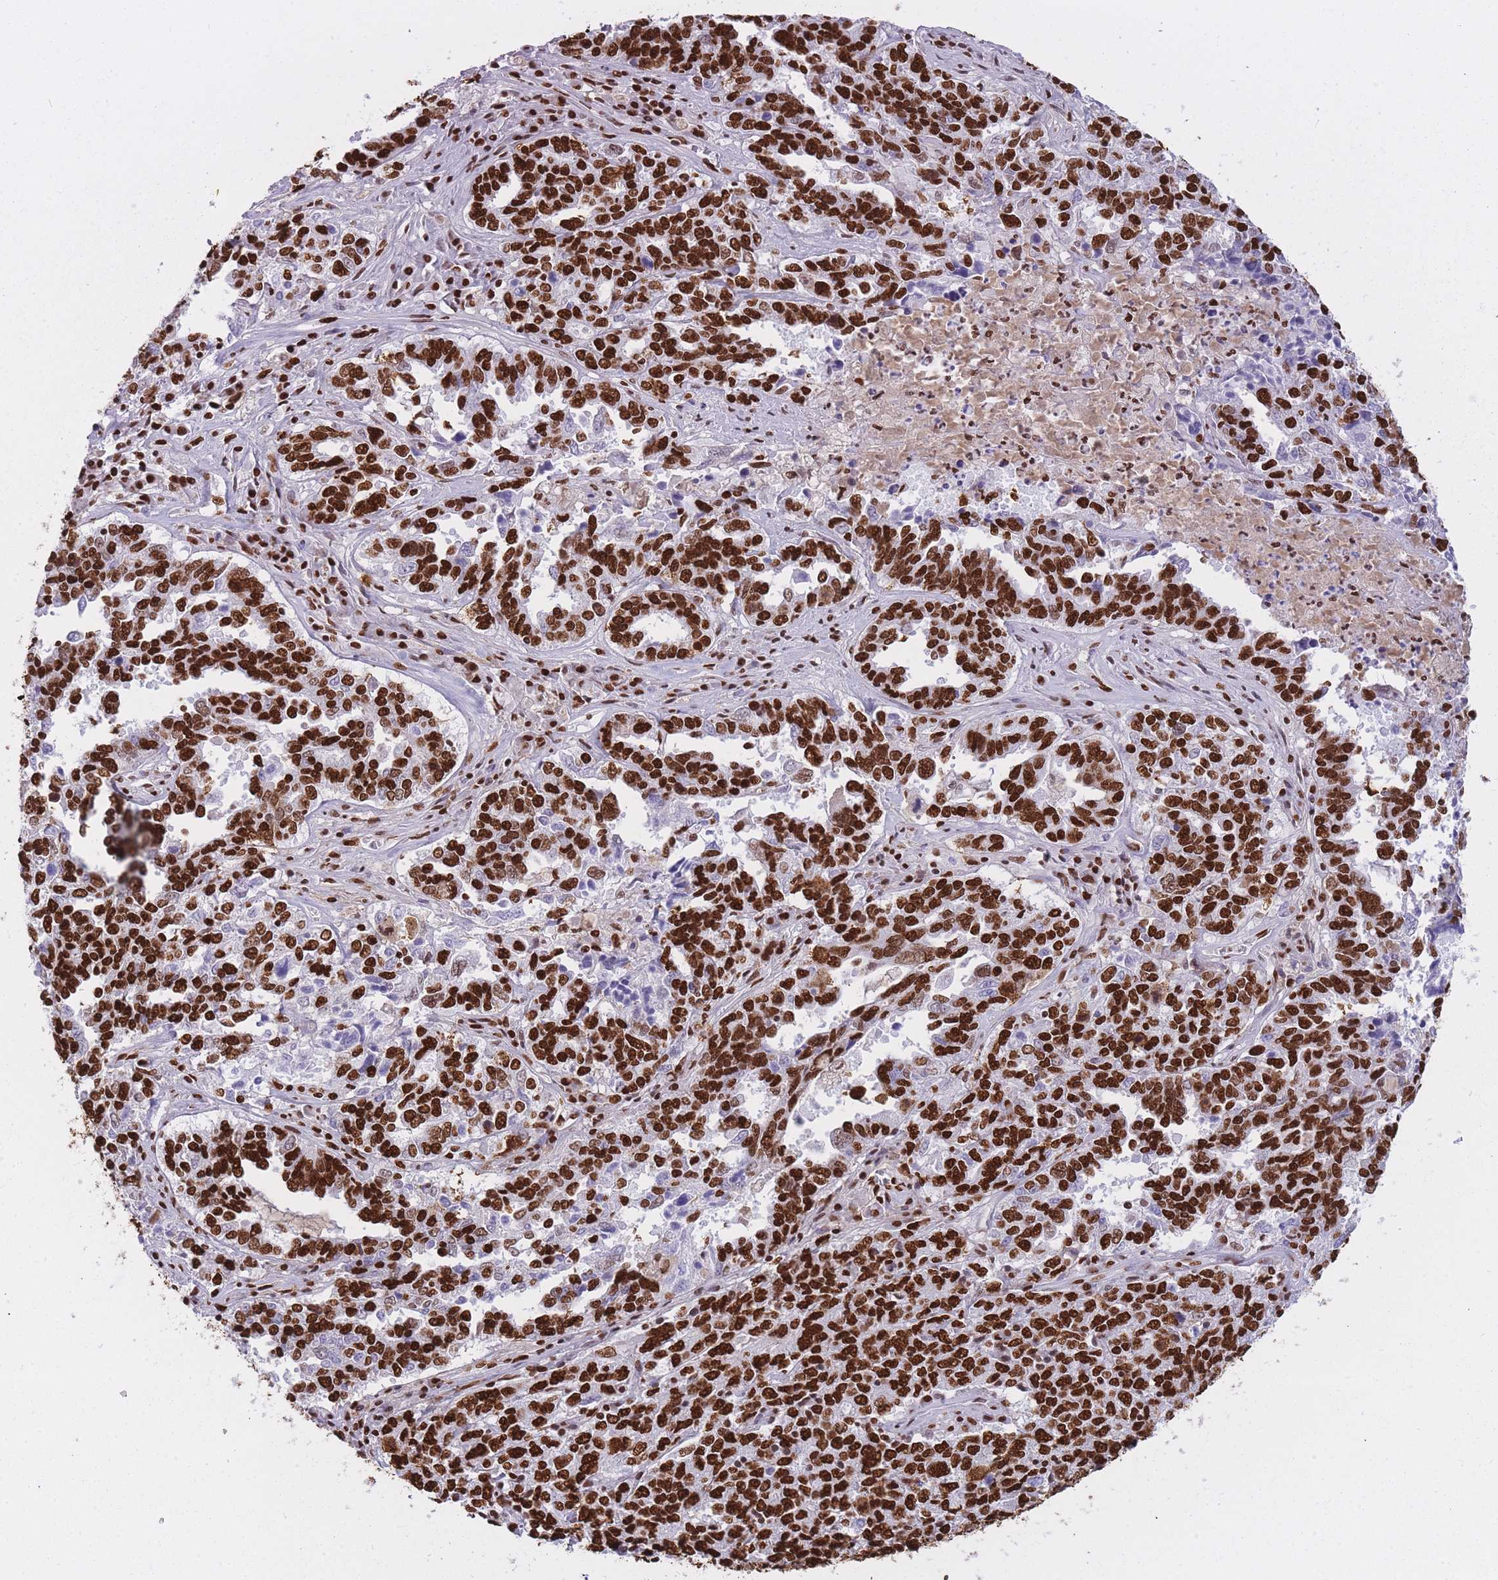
{"staining": {"intensity": "strong", "quantity": ">75%", "location": "nuclear"}, "tissue": "ovarian cancer", "cell_type": "Tumor cells", "image_type": "cancer", "snomed": [{"axis": "morphology", "description": "Carcinoma, endometroid"}, {"axis": "topography", "description": "Ovary"}], "caption": "An immunohistochemistry image of neoplastic tissue is shown. Protein staining in brown shows strong nuclear positivity in ovarian cancer within tumor cells.", "gene": "HNRNPUL1", "patient": {"sex": "female", "age": 62}}